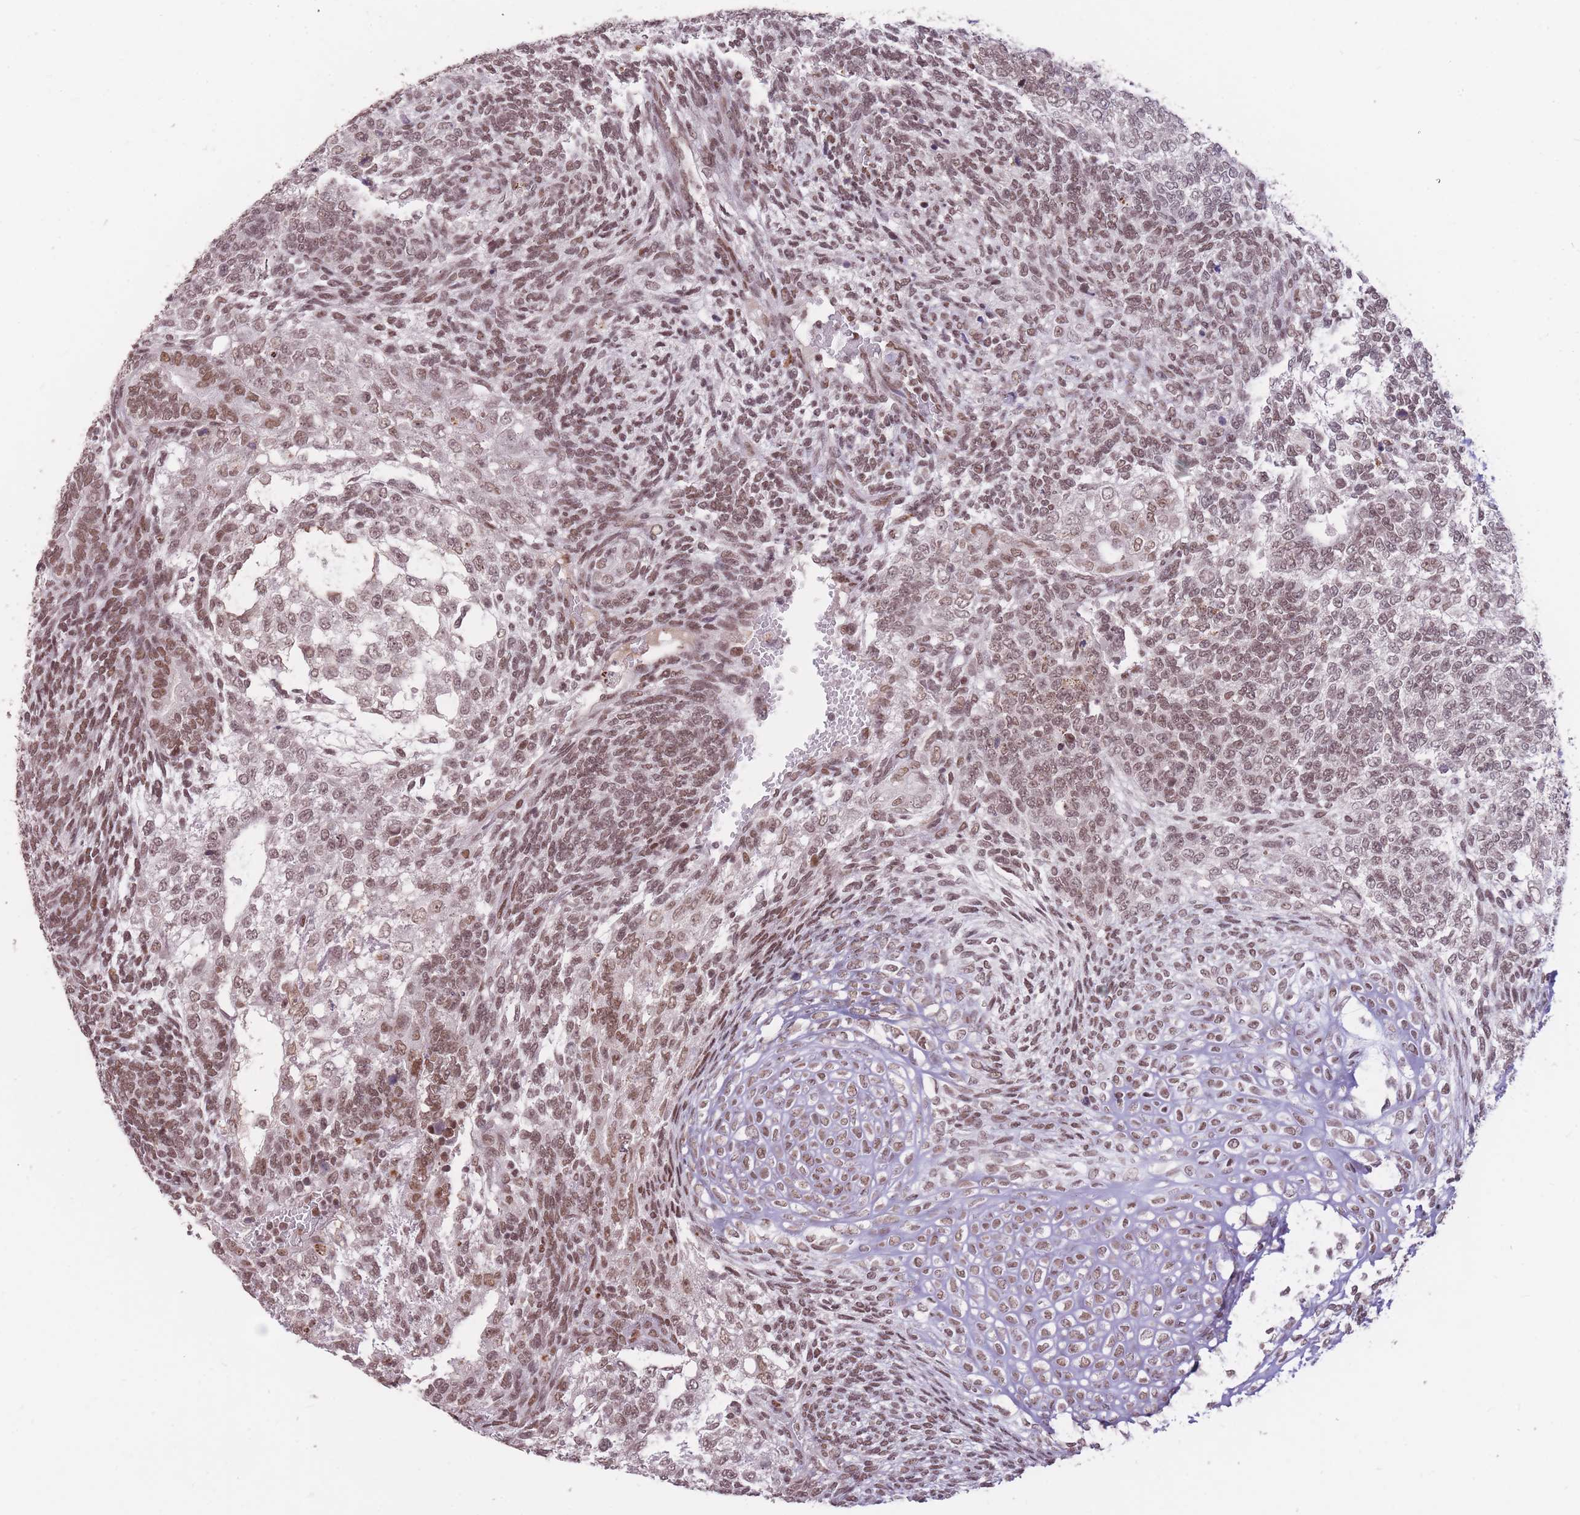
{"staining": {"intensity": "moderate", "quantity": ">75%", "location": "nuclear"}, "tissue": "testis cancer", "cell_type": "Tumor cells", "image_type": "cancer", "snomed": [{"axis": "morphology", "description": "Carcinoma, Embryonal, NOS"}, {"axis": "topography", "description": "Testis"}], "caption": "The photomicrograph shows immunohistochemical staining of testis cancer. There is moderate nuclear positivity is appreciated in approximately >75% of tumor cells.", "gene": "HNRNPUL1", "patient": {"sex": "male", "age": 23}}